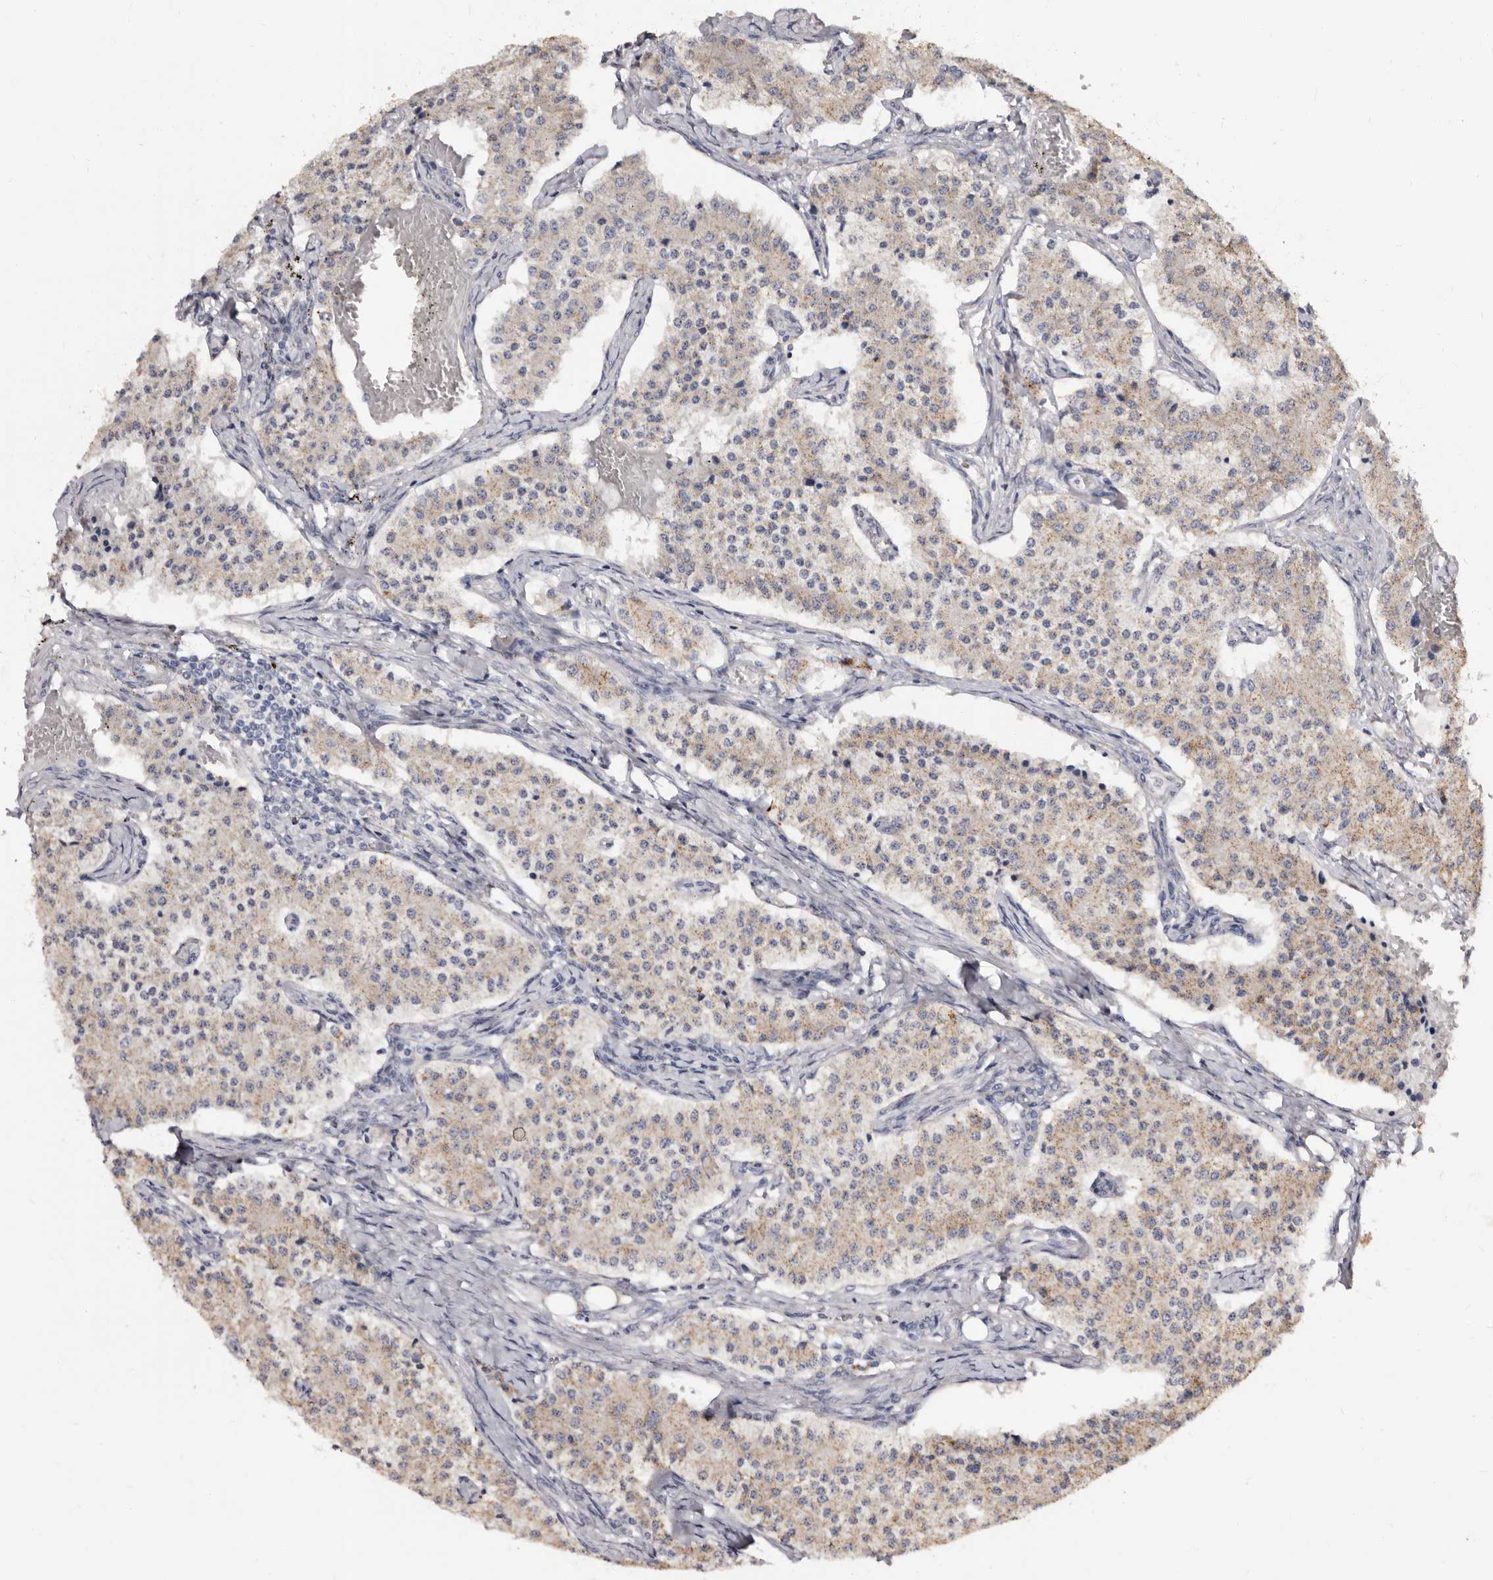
{"staining": {"intensity": "weak", "quantity": ">75%", "location": "cytoplasmic/membranous"}, "tissue": "carcinoid", "cell_type": "Tumor cells", "image_type": "cancer", "snomed": [{"axis": "morphology", "description": "Carcinoid, malignant, NOS"}, {"axis": "topography", "description": "Colon"}], "caption": "Malignant carcinoid was stained to show a protein in brown. There is low levels of weak cytoplasmic/membranous expression in about >75% of tumor cells. Immunohistochemistry (ihc) stains the protein in brown and the nuclei are stained blue.", "gene": "PTAFR", "patient": {"sex": "female", "age": 52}}